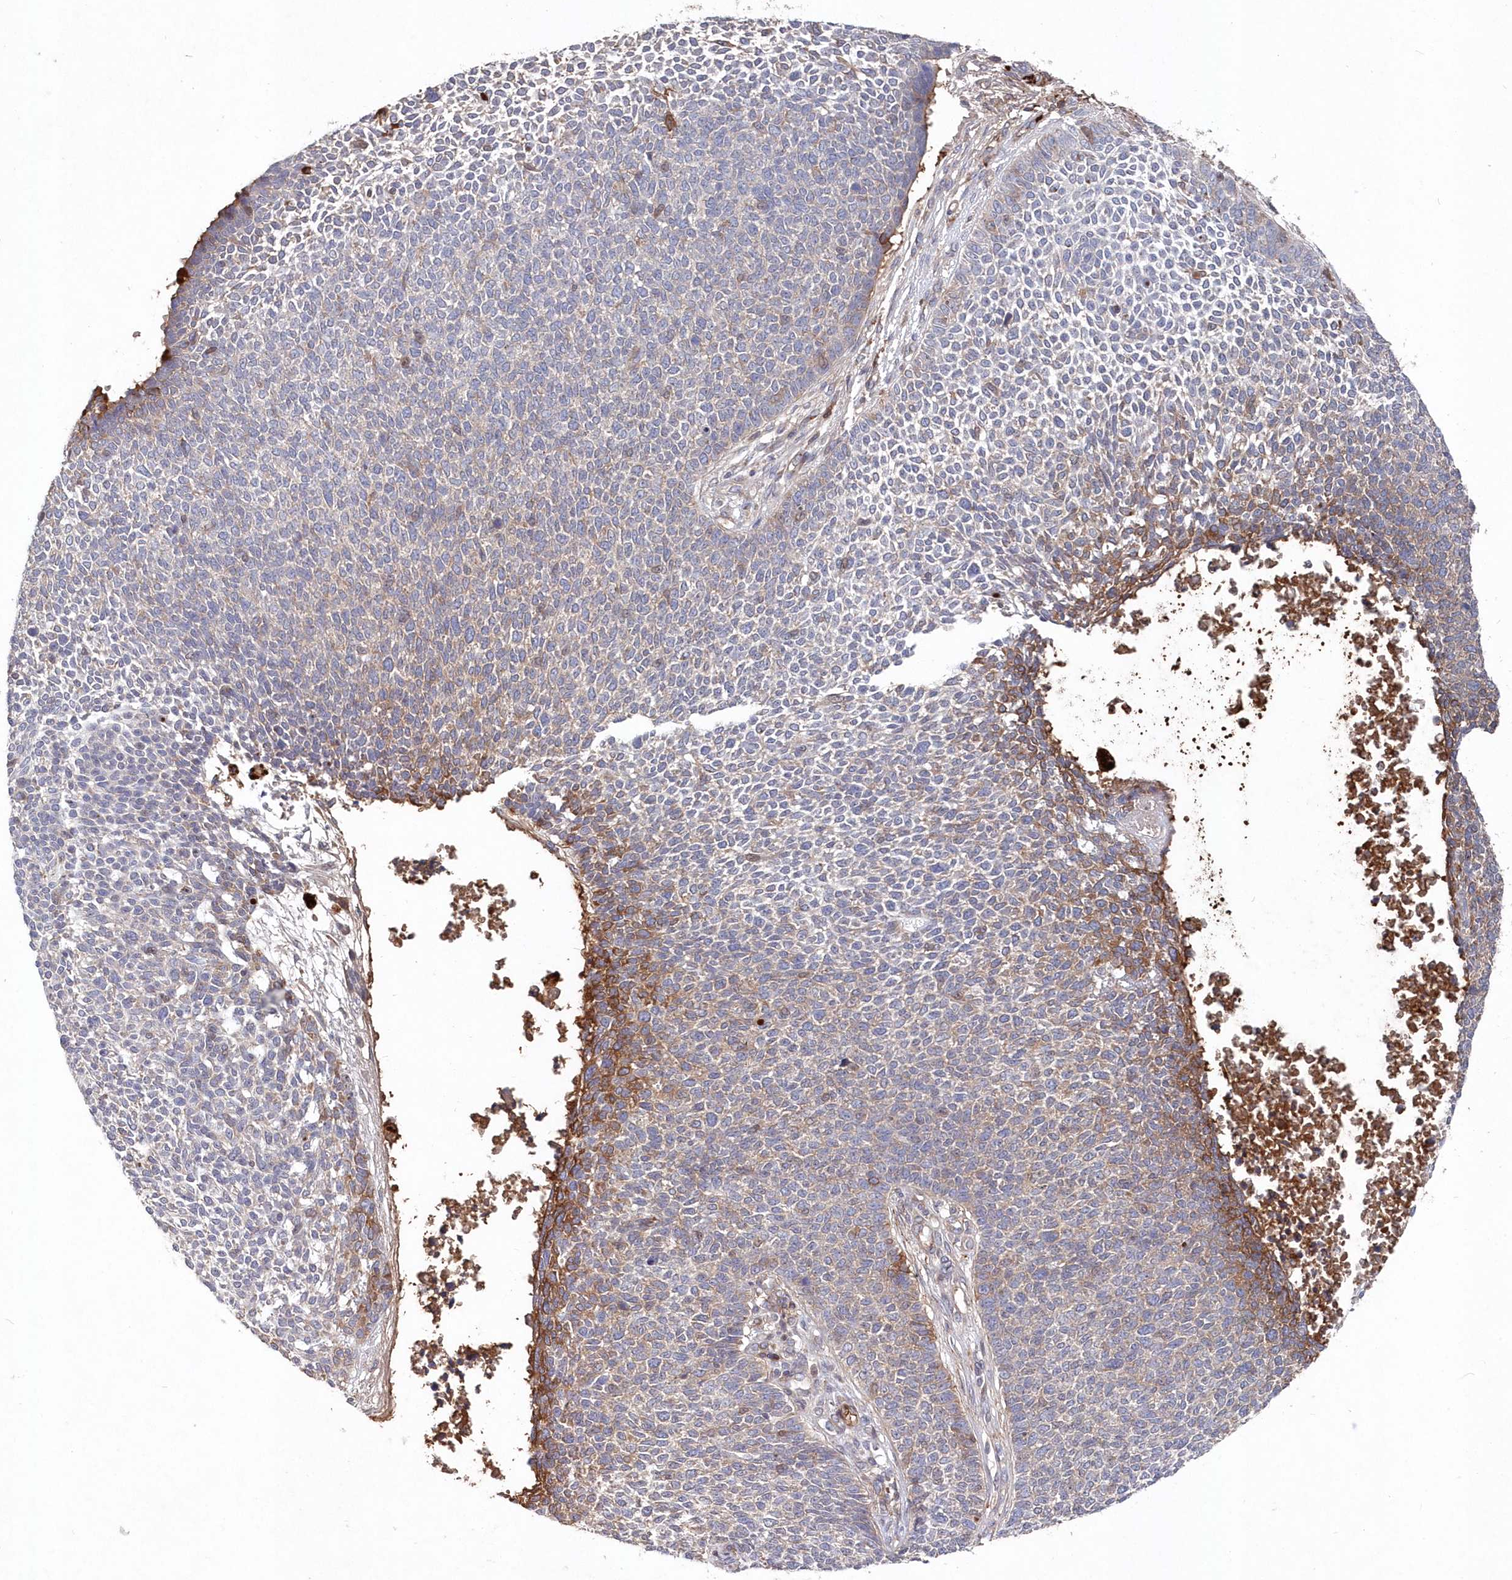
{"staining": {"intensity": "moderate", "quantity": "<25%", "location": "cytoplasmic/membranous"}, "tissue": "skin cancer", "cell_type": "Tumor cells", "image_type": "cancer", "snomed": [{"axis": "morphology", "description": "Basal cell carcinoma"}, {"axis": "topography", "description": "Skin"}], "caption": "An image of human basal cell carcinoma (skin) stained for a protein demonstrates moderate cytoplasmic/membranous brown staining in tumor cells.", "gene": "ABHD14B", "patient": {"sex": "female", "age": 84}}